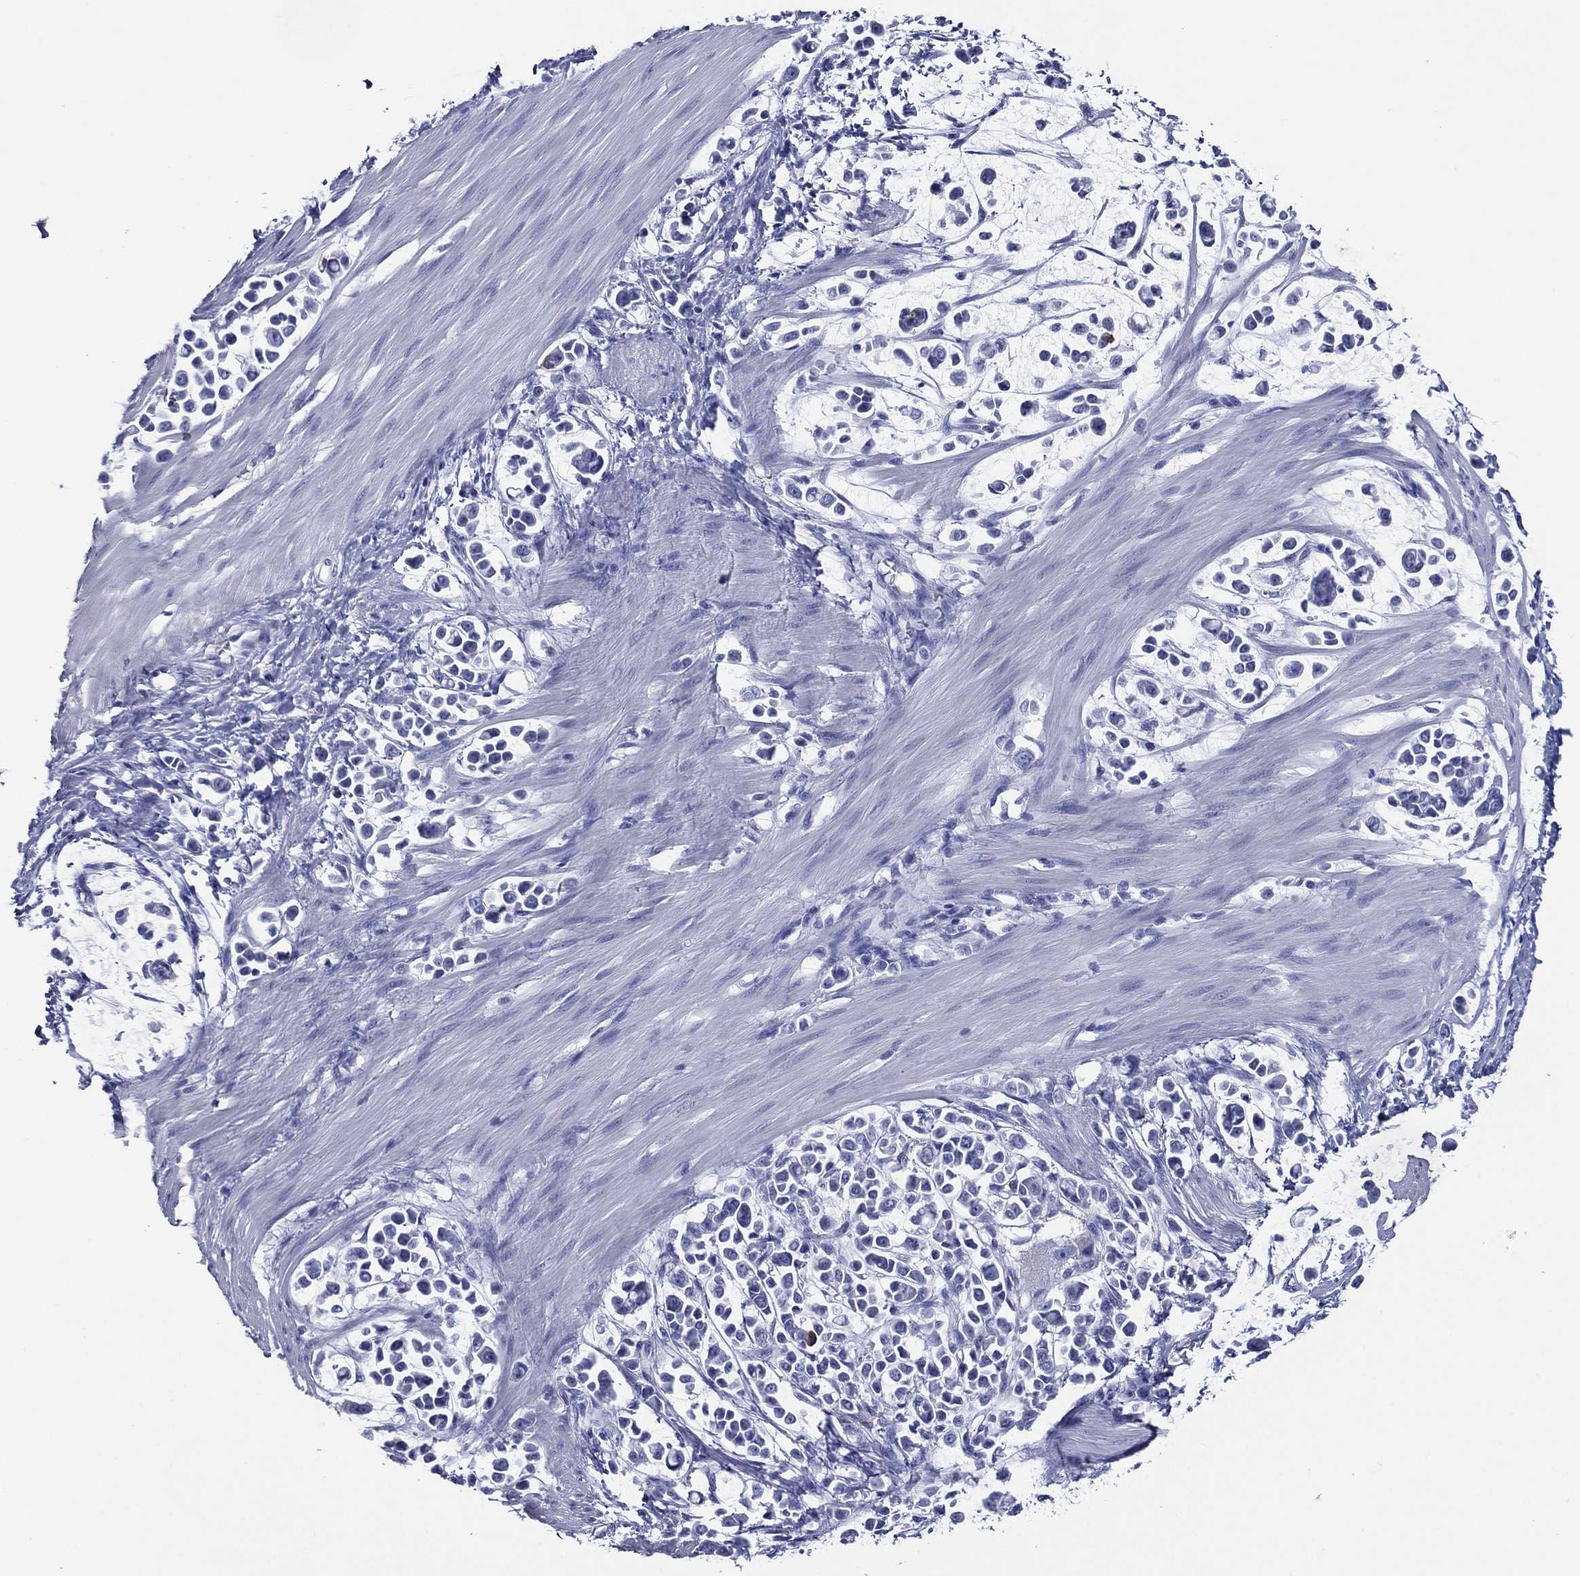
{"staining": {"intensity": "negative", "quantity": "none", "location": "none"}, "tissue": "stomach cancer", "cell_type": "Tumor cells", "image_type": "cancer", "snomed": [{"axis": "morphology", "description": "Adenocarcinoma, NOS"}, {"axis": "topography", "description": "Stomach"}], "caption": "Immunohistochemistry (IHC) of stomach cancer reveals no positivity in tumor cells.", "gene": "ACE2", "patient": {"sex": "male", "age": 82}}